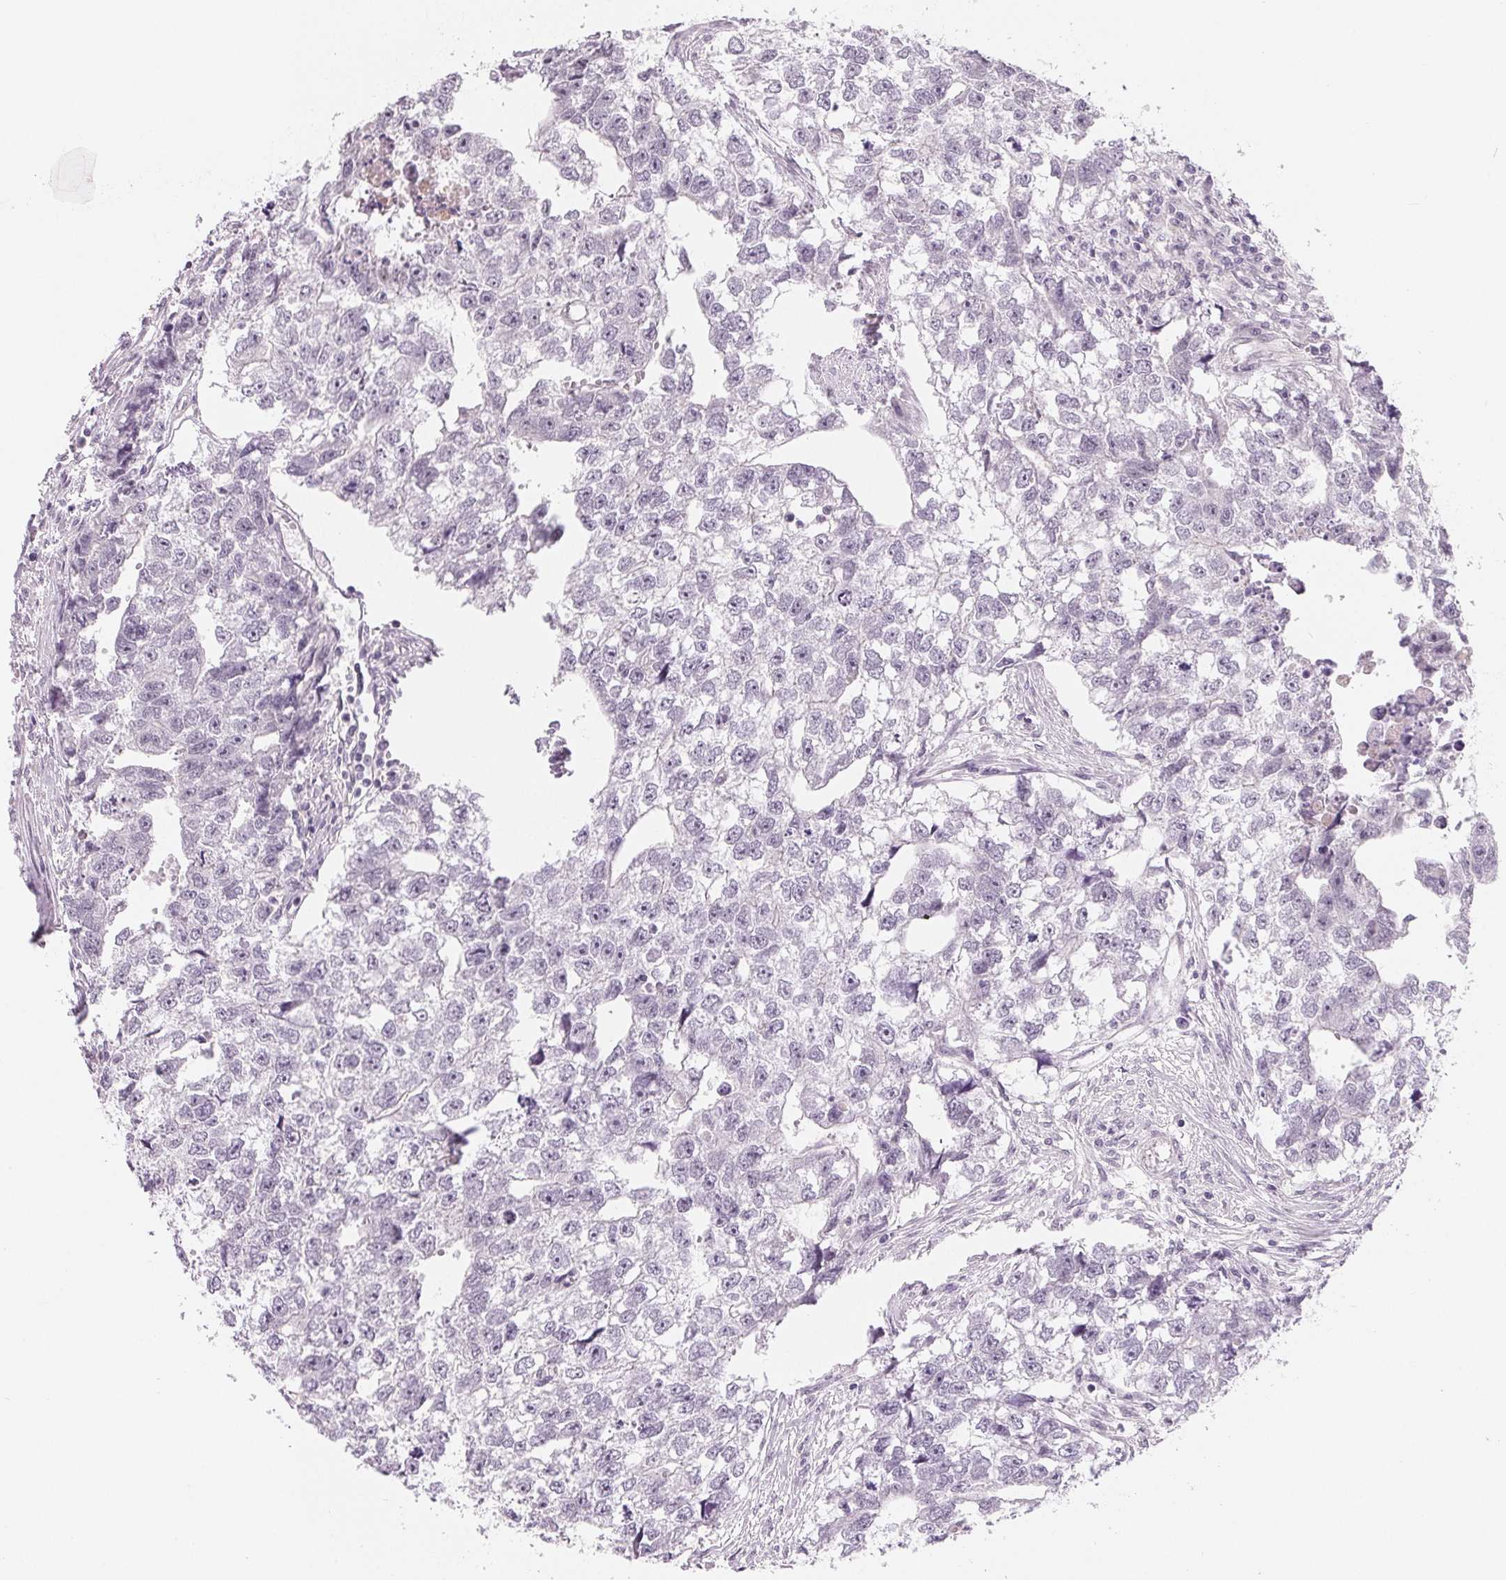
{"staining": {"intensity": "negative", "quantity": "none", "location": "none"}, "tissue": "testis cancer", "cell_type": "Tumor cells", "image_type": "cancer", "snomed": [{"axis": "morphology", "description": "Carcinoma, Embryonal, NOS"}, {"axis": "morphology", "description": "Teratoma, malignant, NOS"}, {"axis": "topography", "description": "Testis"}], "caption": "Tumor cells are negative for protein expression in human testis cancer. (Brightfield microscopy of DAB (3,3'-diaminobenzidine) IHC at high magnification).", "gene": "CFC1", "patient": {"sex": "male", "age": 44}}